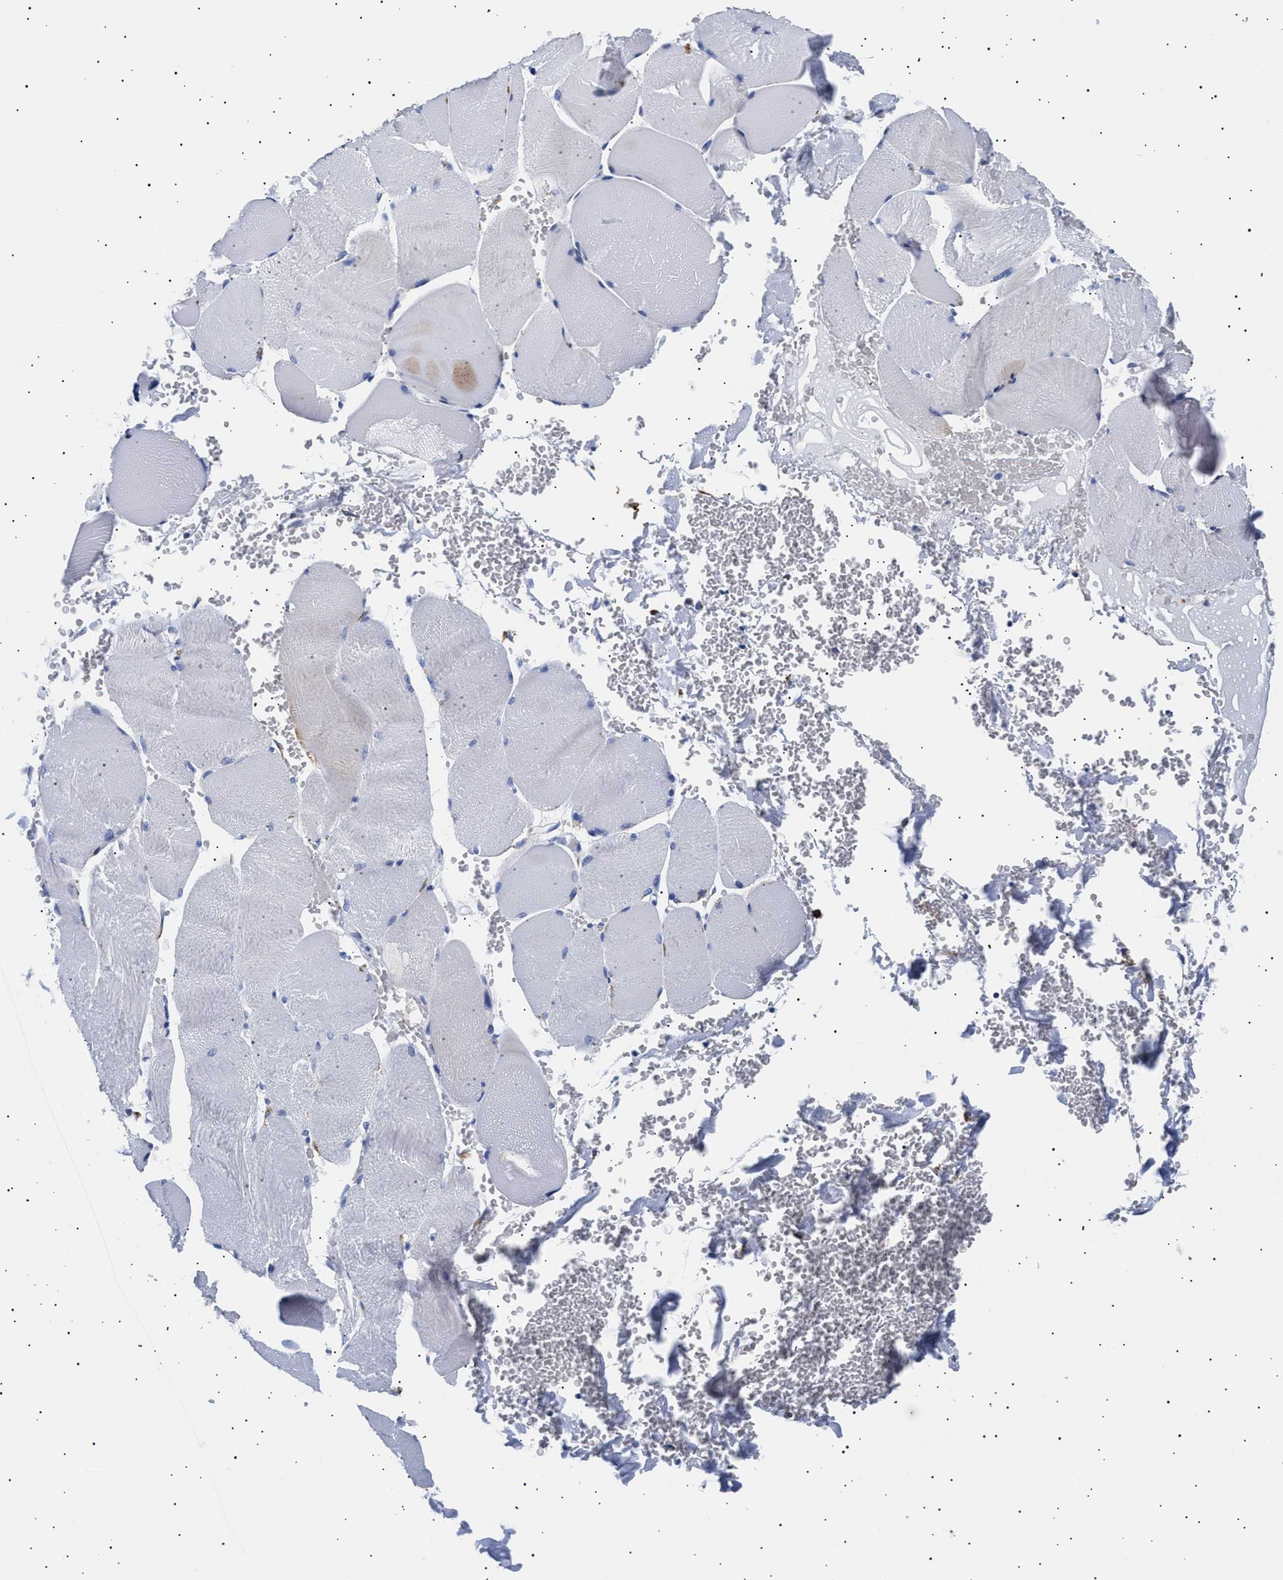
{"staining": {"intensity": "negative", "quantity": "none", "location": "none"}, "tissue": "skeletal muscle", "cell_type": "Myocytes", "image_type": "normal", "snomed": [{"axis": "morphology", "description": "Normal tissue, NOS"}, {"axis": "topography", "description": "Skin"}, {"axis": "topography", "description": "Skeletal muscle"}], "caption": "Immunohistochemistry (IHC) of normal human skeletal muscle demonstrates no expression in myocytes.", "gene": "HEMGN", "patient": {"sex": "male", "age": 83}}